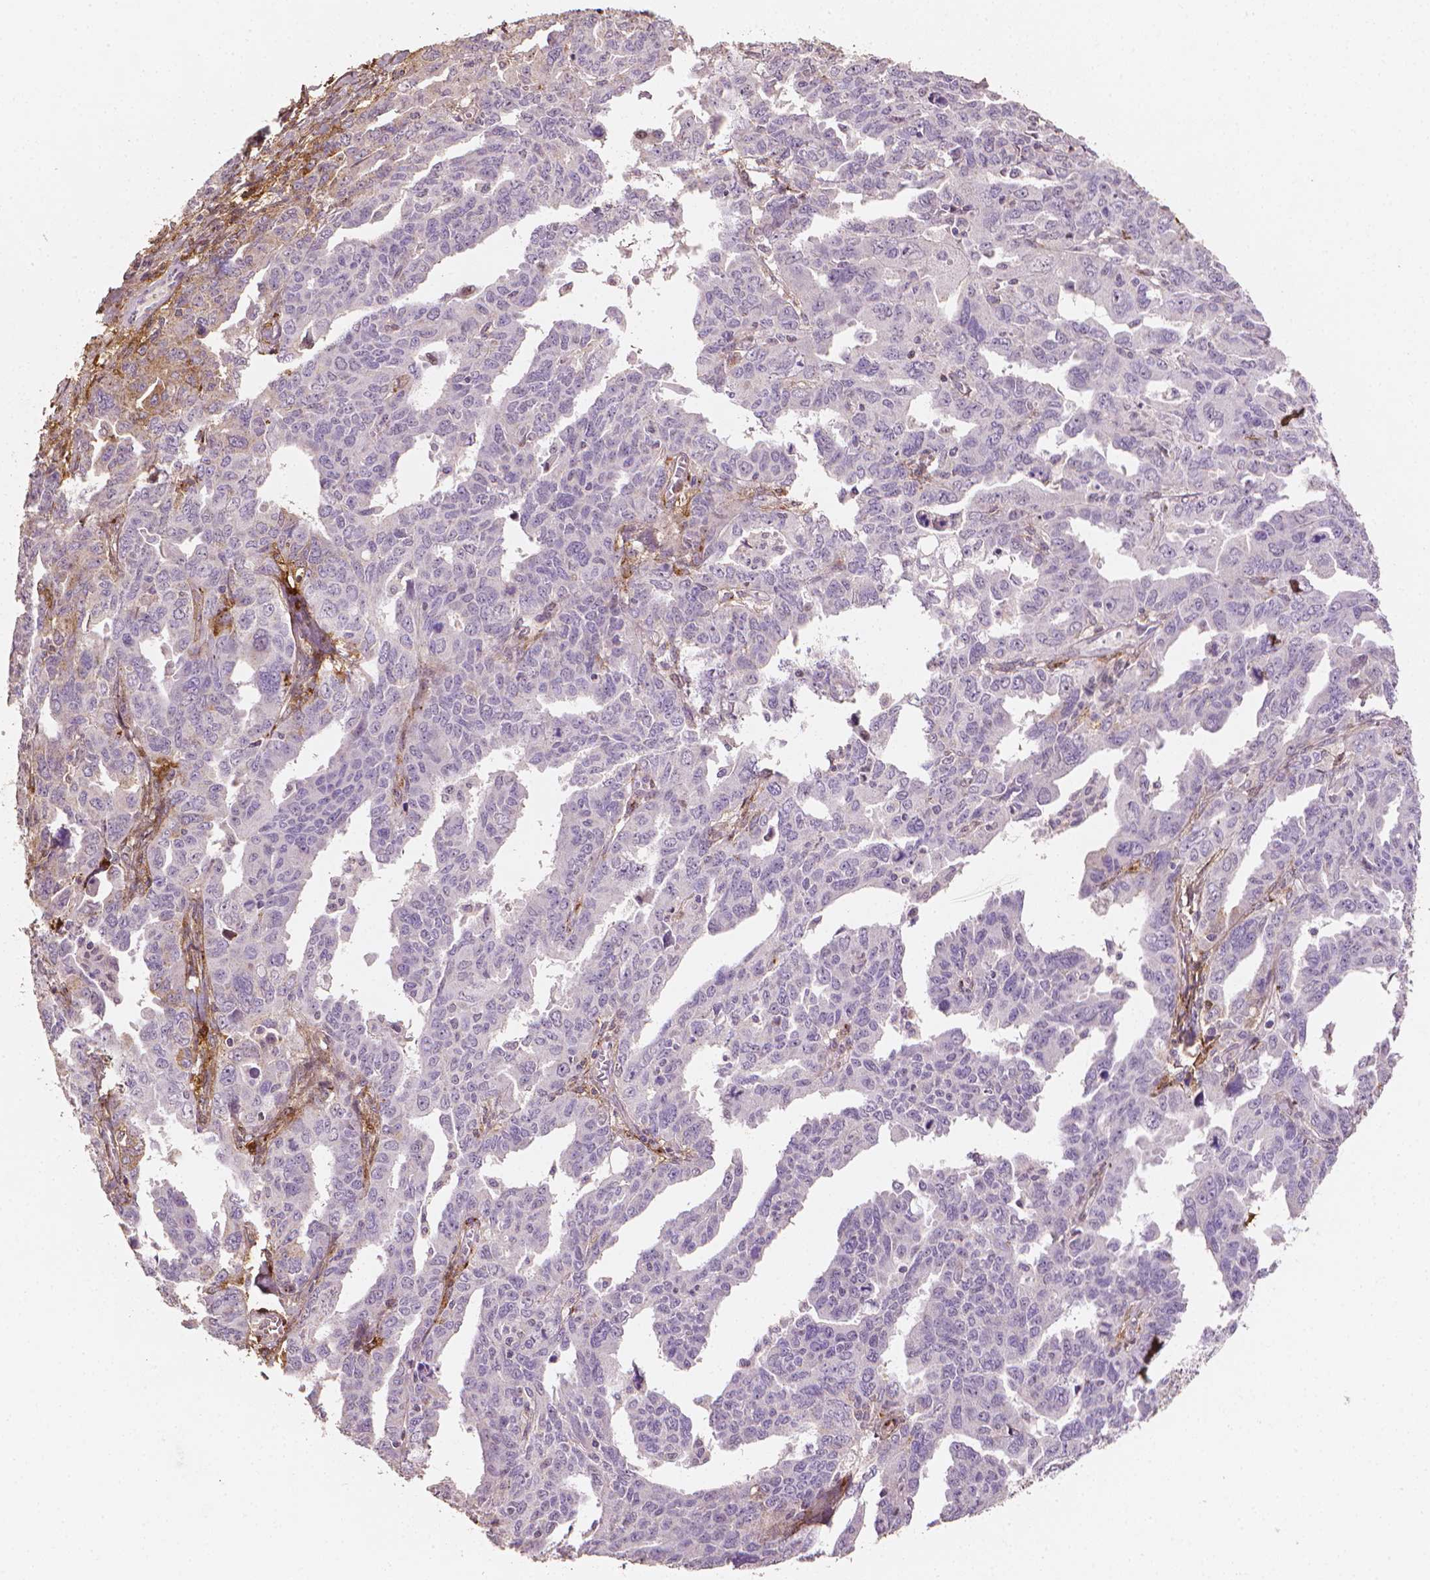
{"staining": {"intensity": "negative", "quantity": "none", "location": "none"}, "tissue": "ovarian cancer", "cell_type": "Tumor cells", "image_type": "cancer", "snomed": [{"axis": "morphology", "description": "Adenocarcinoma, NOS"}, {"axis": "morphology", "description": "Carcinoma, endometroid"}, {"axis": "topography", "description": "Ovary"}], "caption": "Human ovarian cancer (endometroid carcinoma) stained for a protein using IHC exhibits no staining in tumor cells.", "gene": "DCN", "patient": {"sex": "female", "age": 72}}